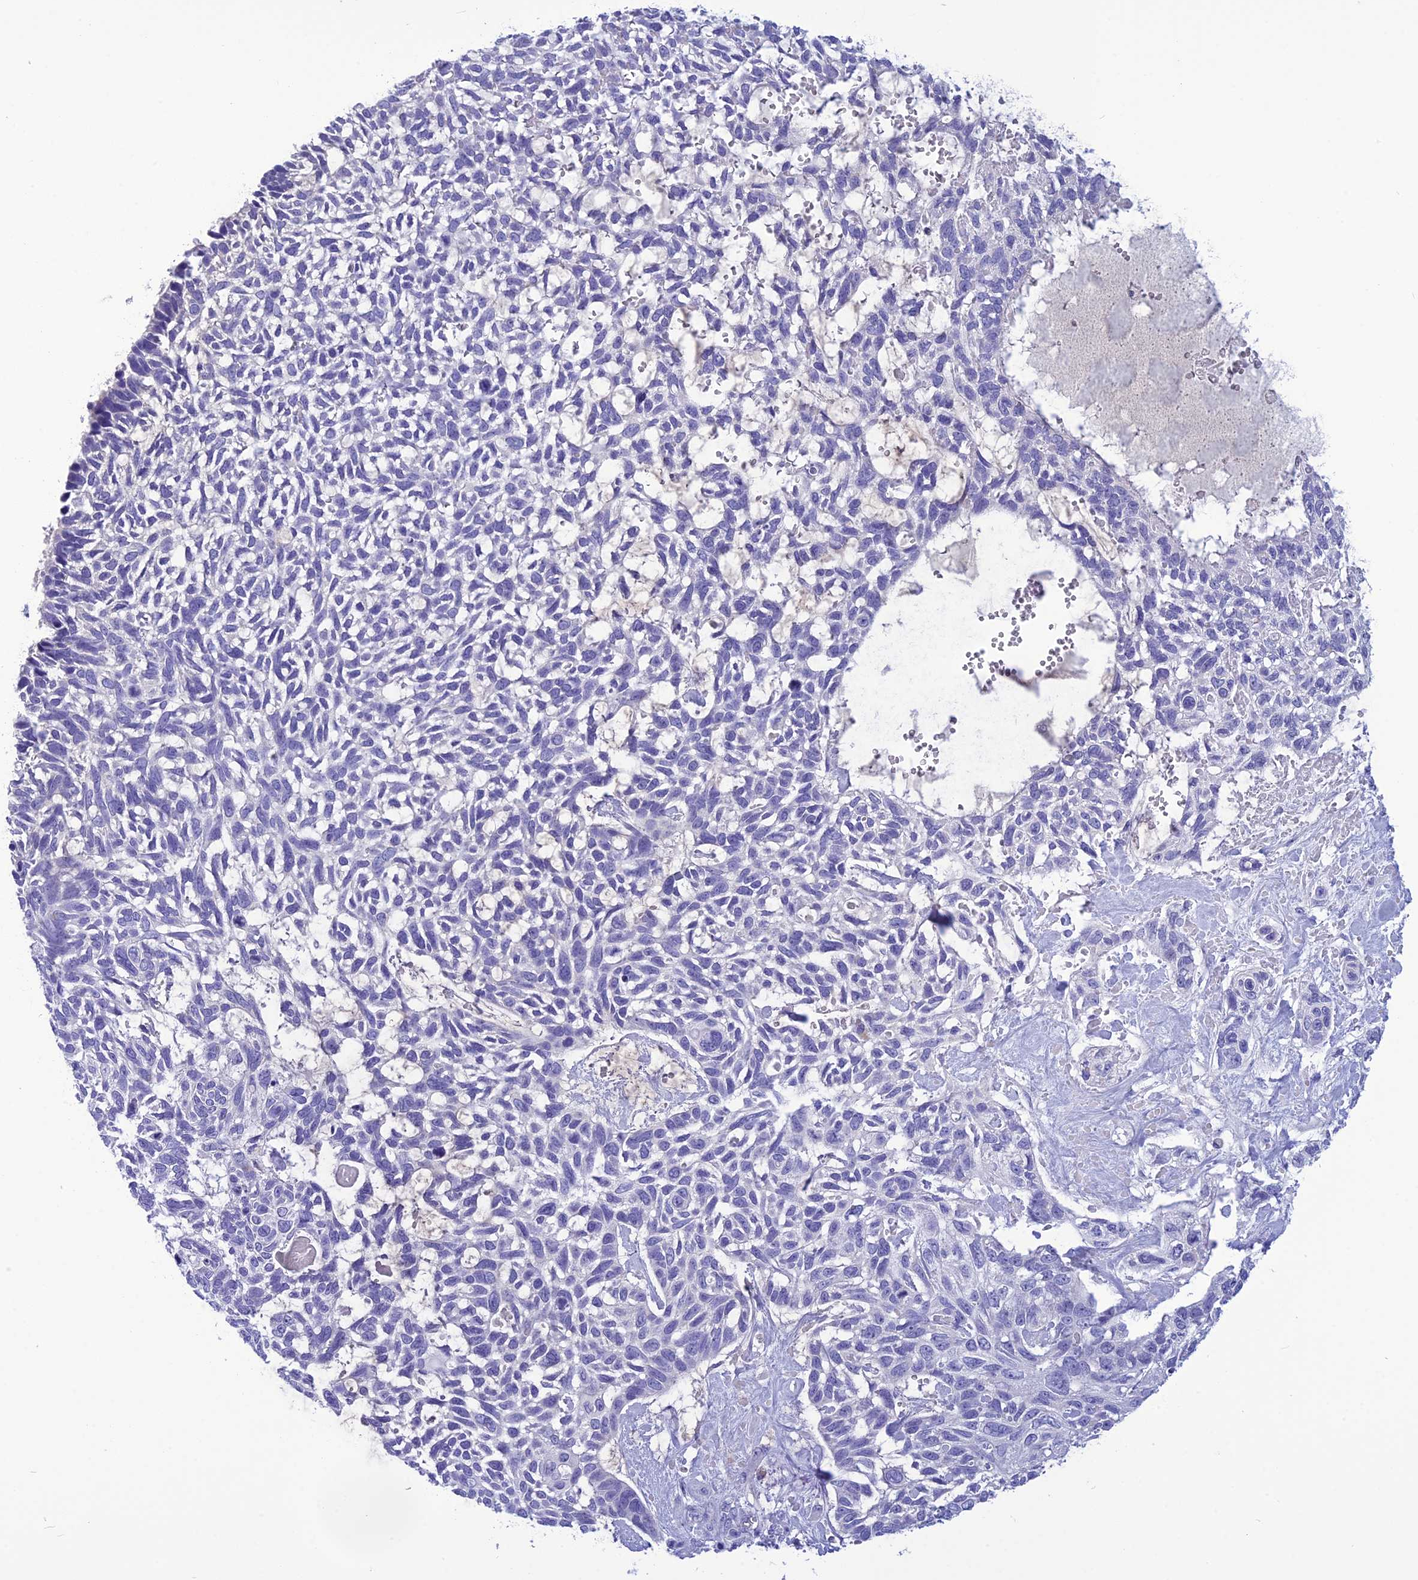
{"staining": {"intensity": "negative", "quantity": "none", "location": "none"}, "tissue": "skin cancer", "cell_type": "Tumor cells", "image_type": "cancer", "snomed": [{"axis": "morphology", "description": "Basal cell carcinoma"}, {"axis": "topography", "description": "Skin"}], "caption": "Immunohistochemistry photomicrograph of neoplastic tissue: human skin basal cell carcinoma stained with DAB (3,3'-diaminobenzidine) shows no significant protein positivity in tumor cells. Brightfield microscopy of IHC stained with DAB (3,3'-diaminobenzidine) (brown) and hematoxylin (blue), captured at high magnification.", "gene": "BBS2", "patient": {"sex": "male", "age": 88}}